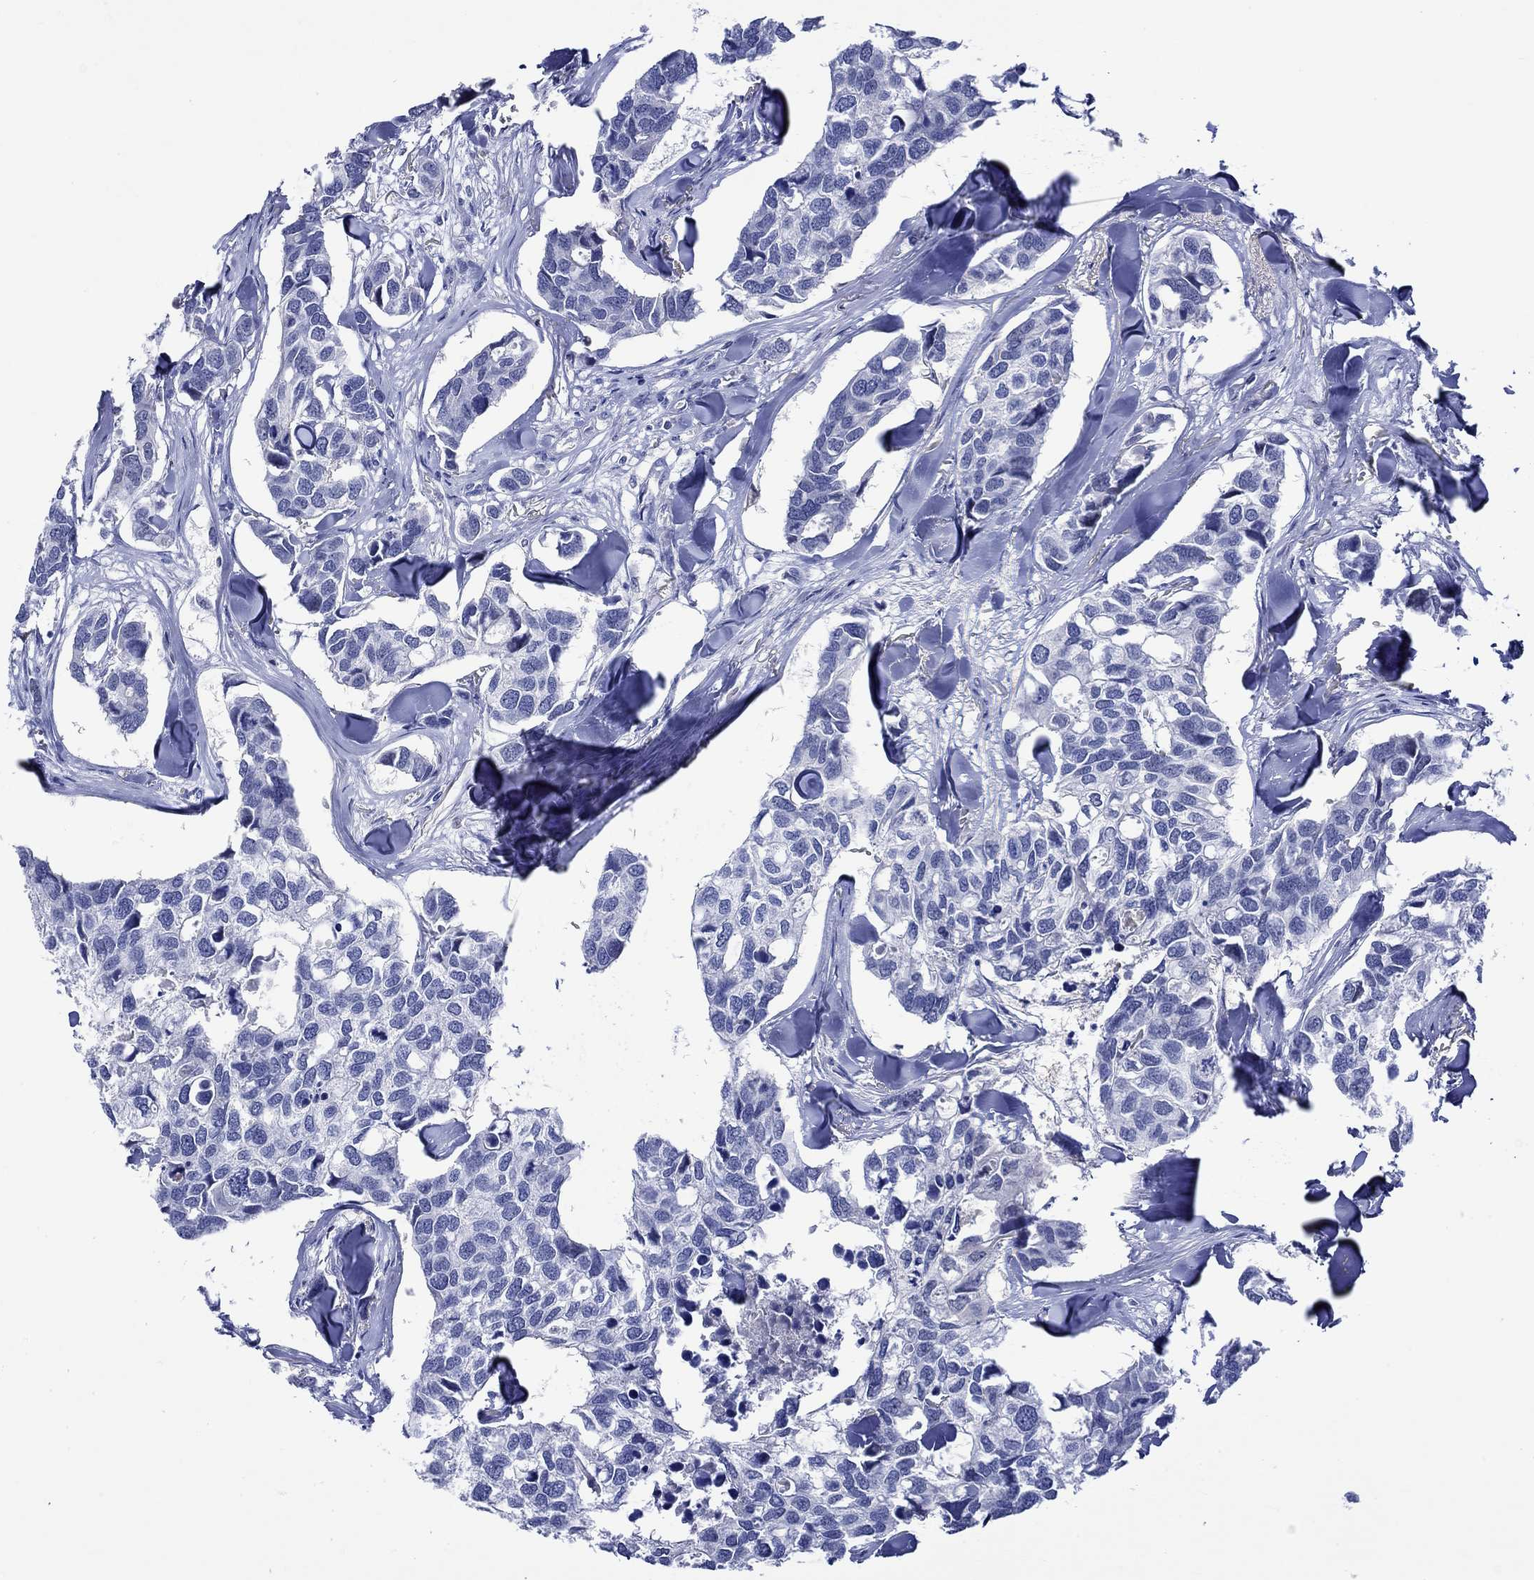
{"staining": {"intensity": "negative", "quantity": "none", "location": "none"}, "tissue": "breast cancer", "cell_type": "Tumor cells", "image_type": "cancer", "snomed": [{"axis": "morphology", "description": "Duct carcinoma"}, {"axis": "topography", "description": "Breast"}], "caption": "The image shows no staining of tumor cells in breast cancer.", "gene": "KLHL35", "patient": {"sex": "female", "age": 83}}